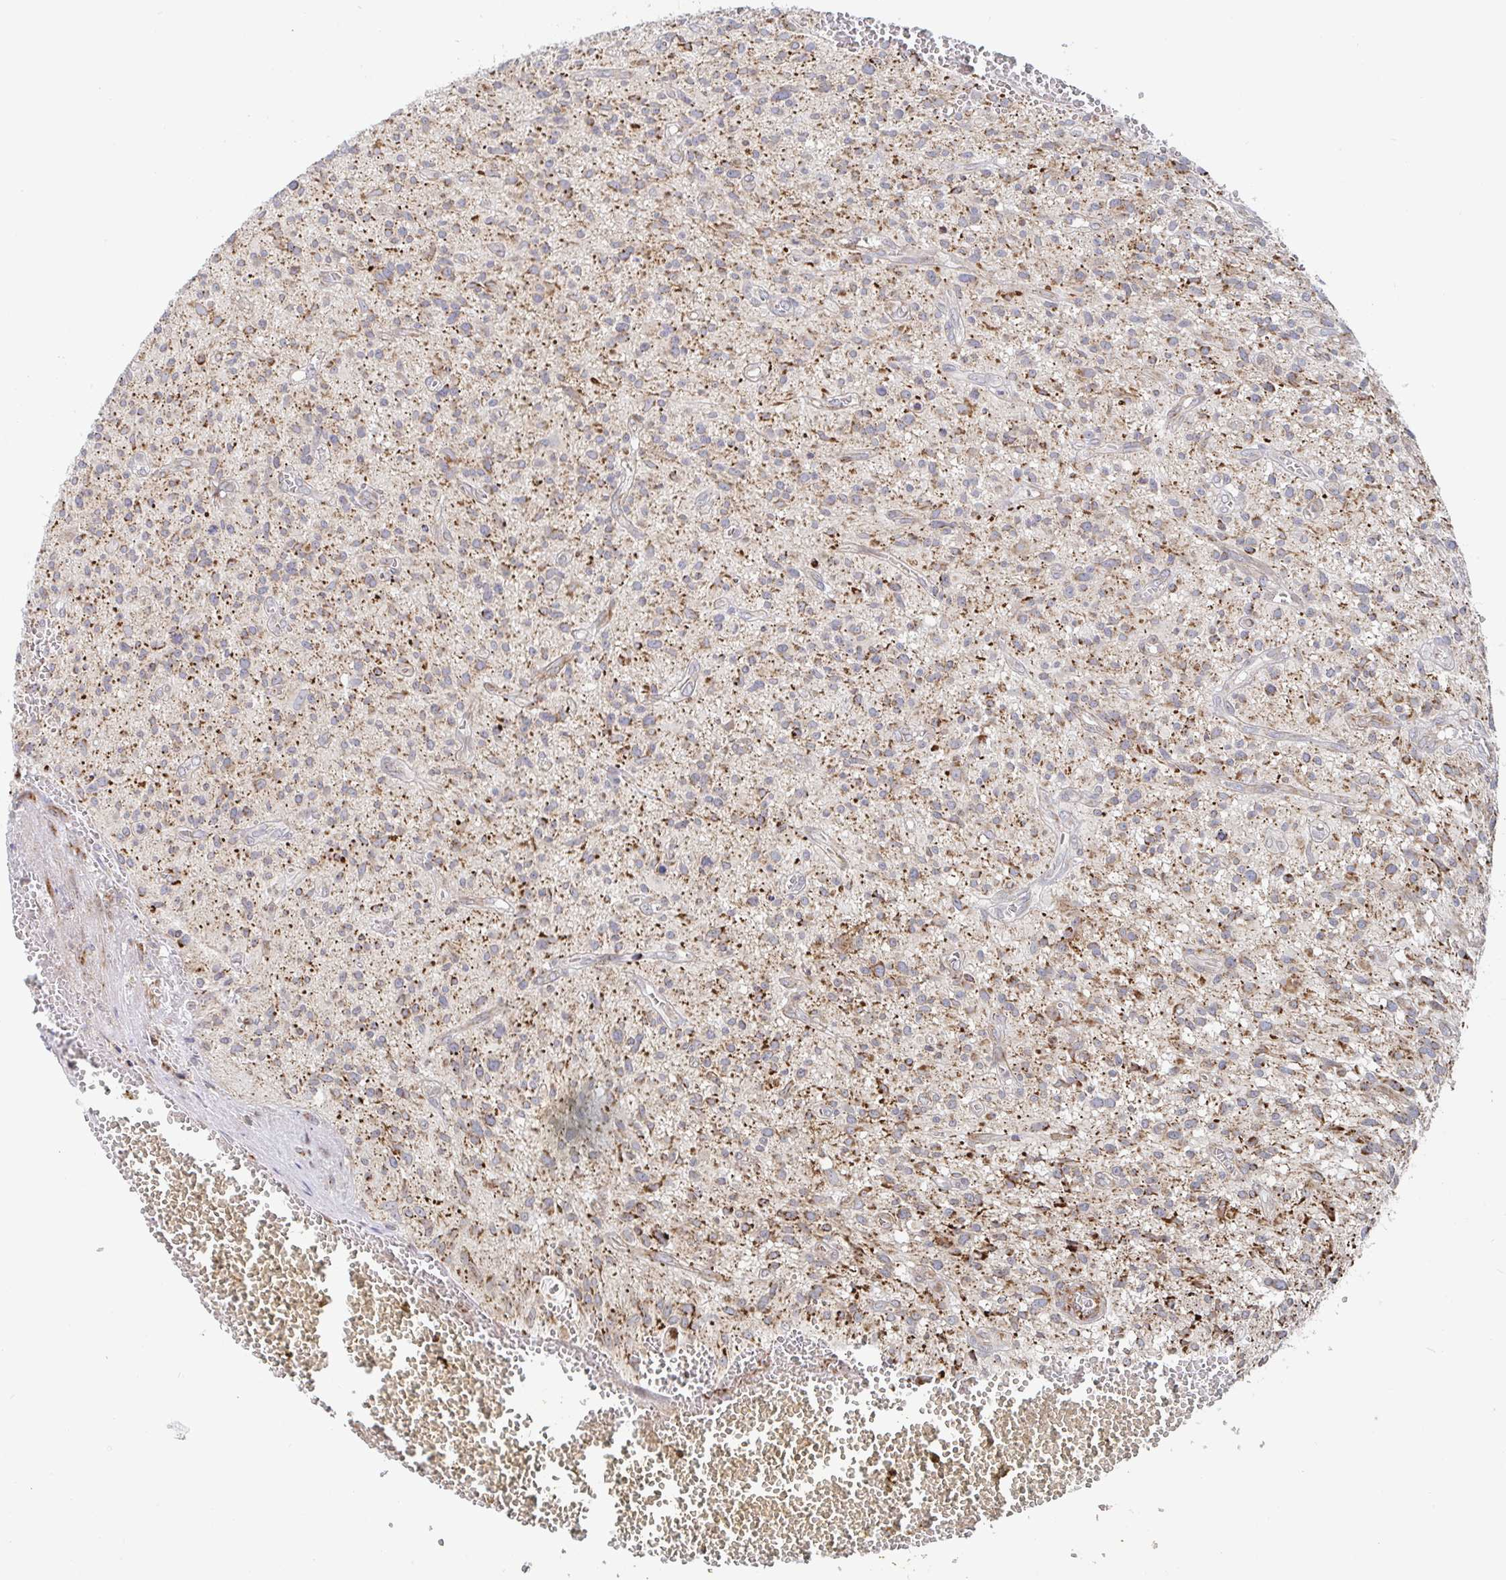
{"staining": {"intensity": "moderate", "quantity": ">75%", "location": "cytoplasmic/membranous"}, "tissue": "glioma", "cell_type": "Tumor cells", "image_type": "cancer", "snomed": [{"axis": "morphology", "description": "Glioma, malignant, High grade"}, {"axis": "topography", "description": "Brain"}], "caption": "Human high-grade glioma (malignant) stained for a protein (brown) reveals moderate cytoplasmic/membranous positive expression in approximately >75% of tumor cells.", "gene": "STARD8", "patient": {"sex": "male", "age": 75}}